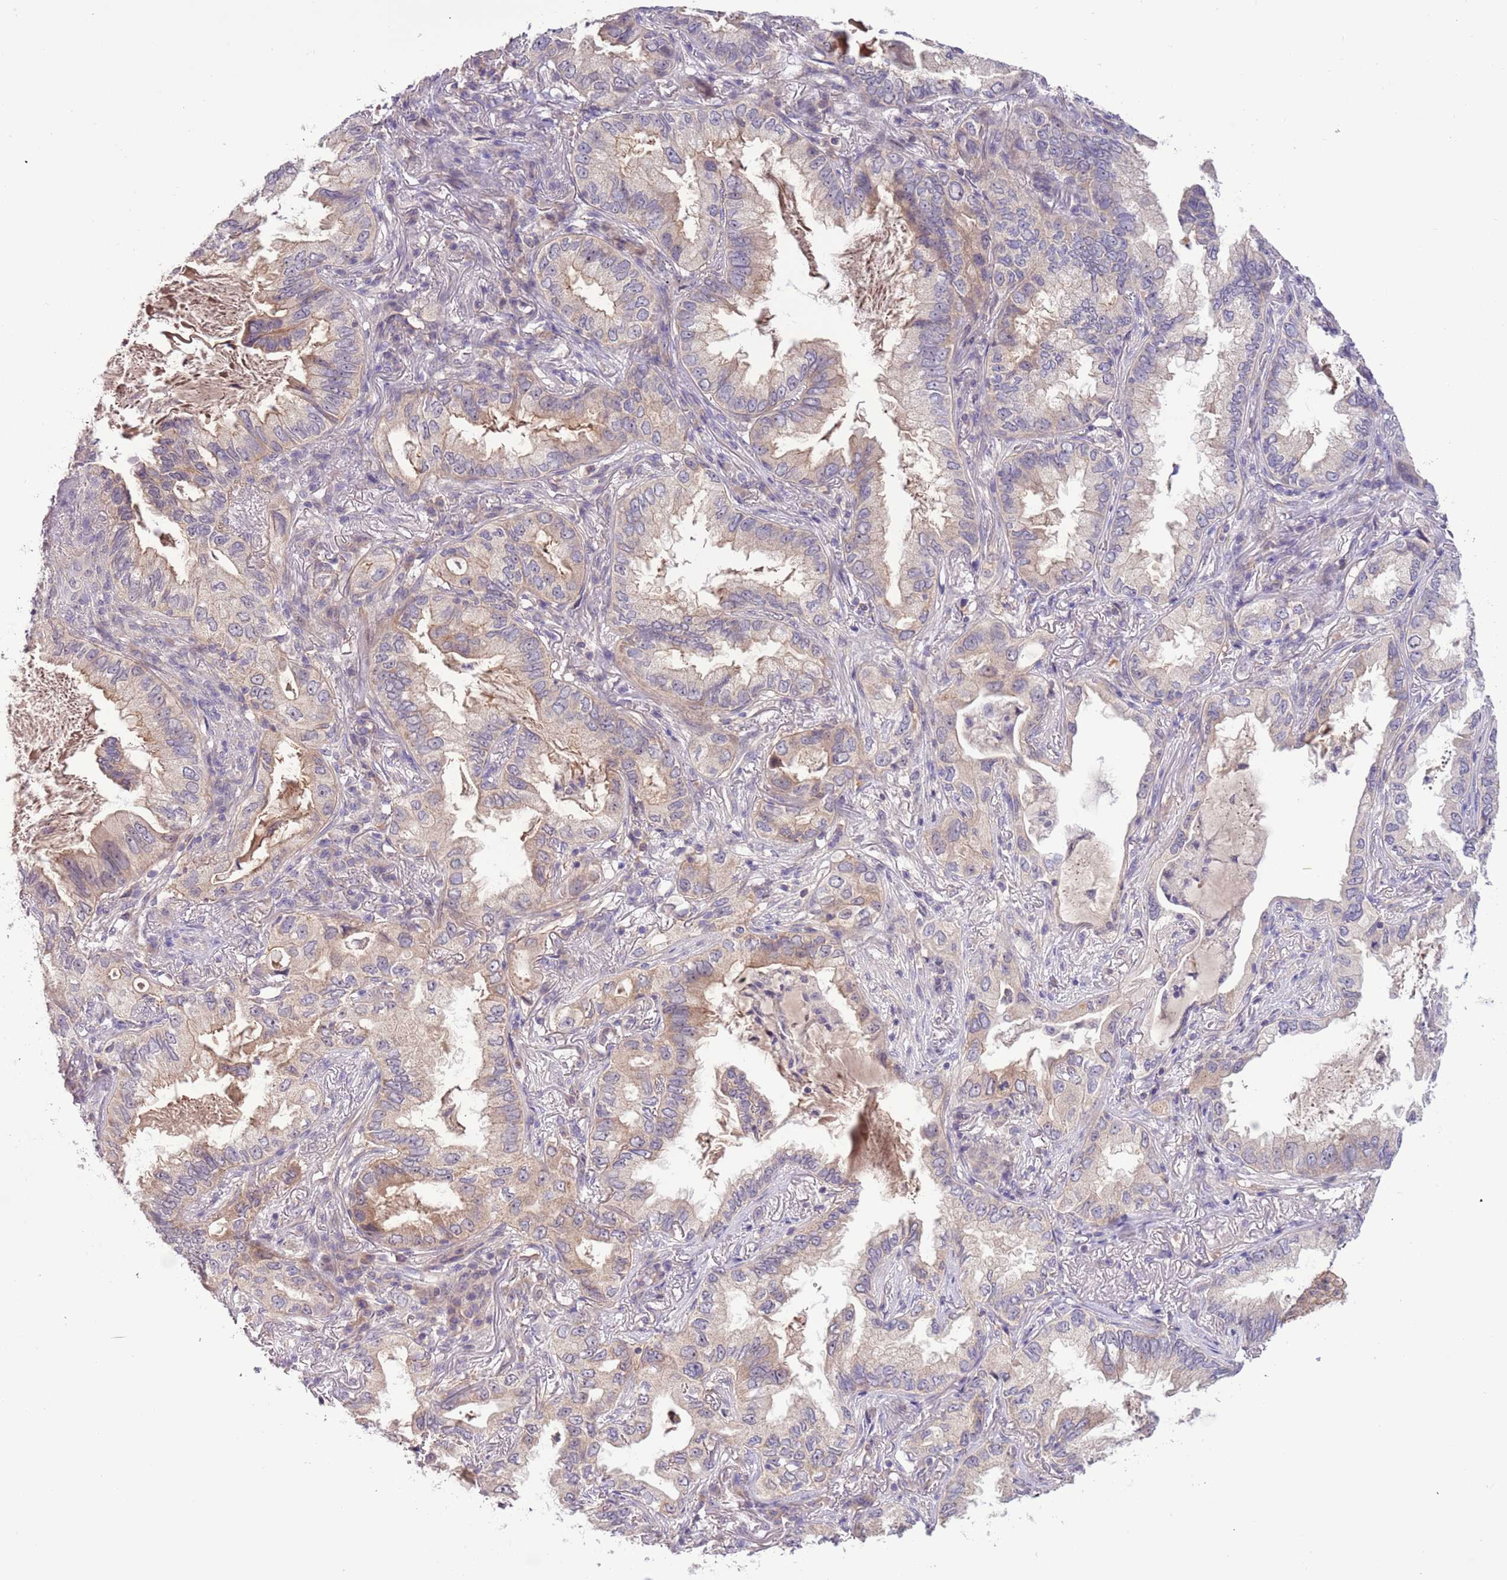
{"staining": {"intensity": "weak", "quantity": "25%-75%", "location": "cytoplasmic/membranous"}, "tissue": "lung cancer", "cell_type": "Tumor cells", "image_type": "cancer", "snomed": [{"axis": "morphology", "description": "Adenocarcinoma, NOS"}, {"axis": "topography", "description": "Lung"}], "caption": "Lung adenocarcinoma tissue shows weak cytoplasmic/membranous expression in approximately 25%-75% of tumor cells The protein of interest is stained brown, and the nuclei are stained in blue (DAB (3,3'-diaminobenzidine) IHC with brightfield microscopy, high magnification).", "gene": "SHROOM3", "patient": {"sex": "female", "age": 69}}